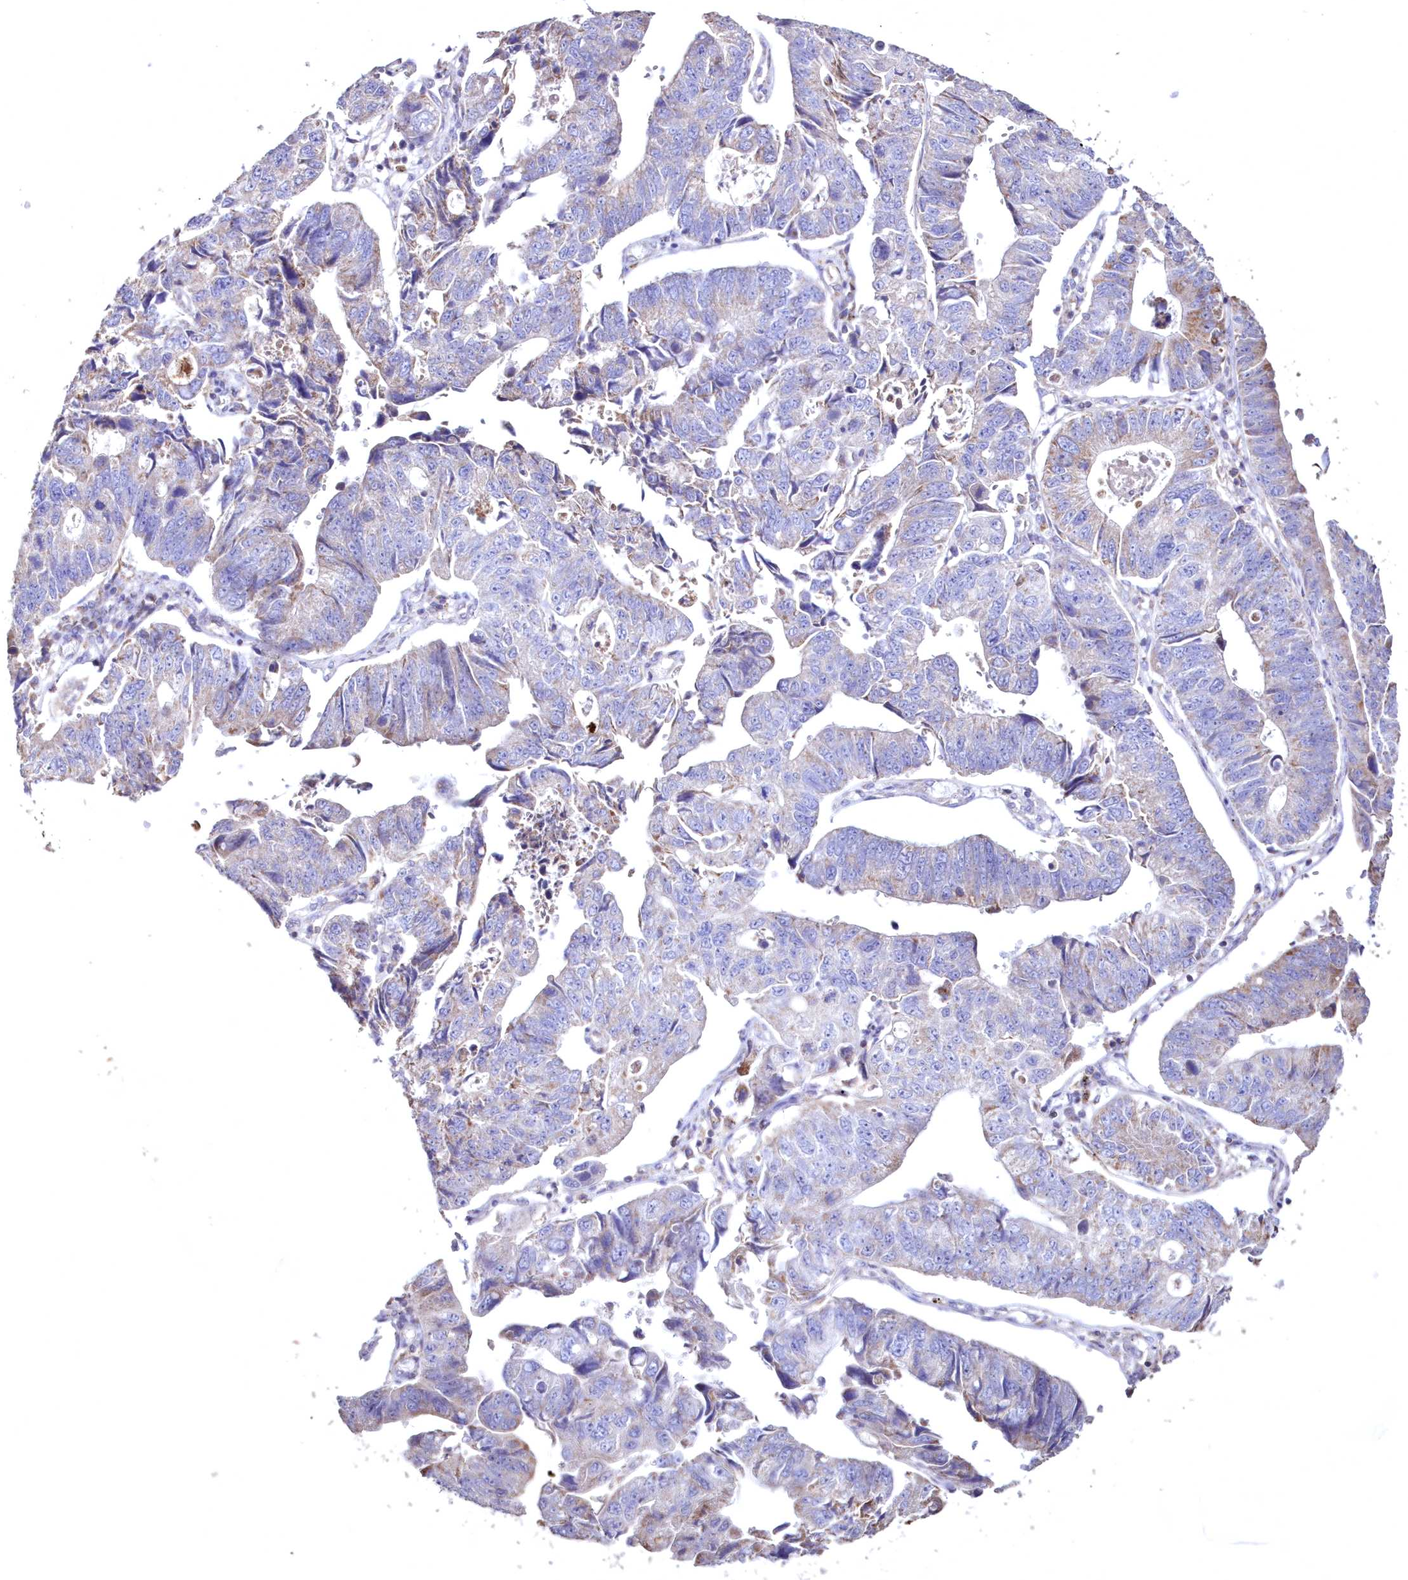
{"staining": {"intensity": "moderate", "quantity": "<25%", "location": "cytoplasmic/membranous"}, "tissue": "stomach cancer", "cell_type": "Tumor cells", "image_type": "cancer", "snomed": [{"axis": "morphology", "description": "Adenocarcinoma, NOS"}, {"axis": "topography", "description": "Stomach"}], "caption": "Immunohistochemistry micrograph of neoplastic tissue: adenocarcinoma (stomach) stained using immunohistochemistry (IHC) exhibits low levels of moderate protein expression localized specifically in the cytoplasmic/membranous of tumor cells, appearing as a cytoplasmic/membranous brown color.", "gene": "HADHB", "patient": {"sex": "male", "age": 59}}